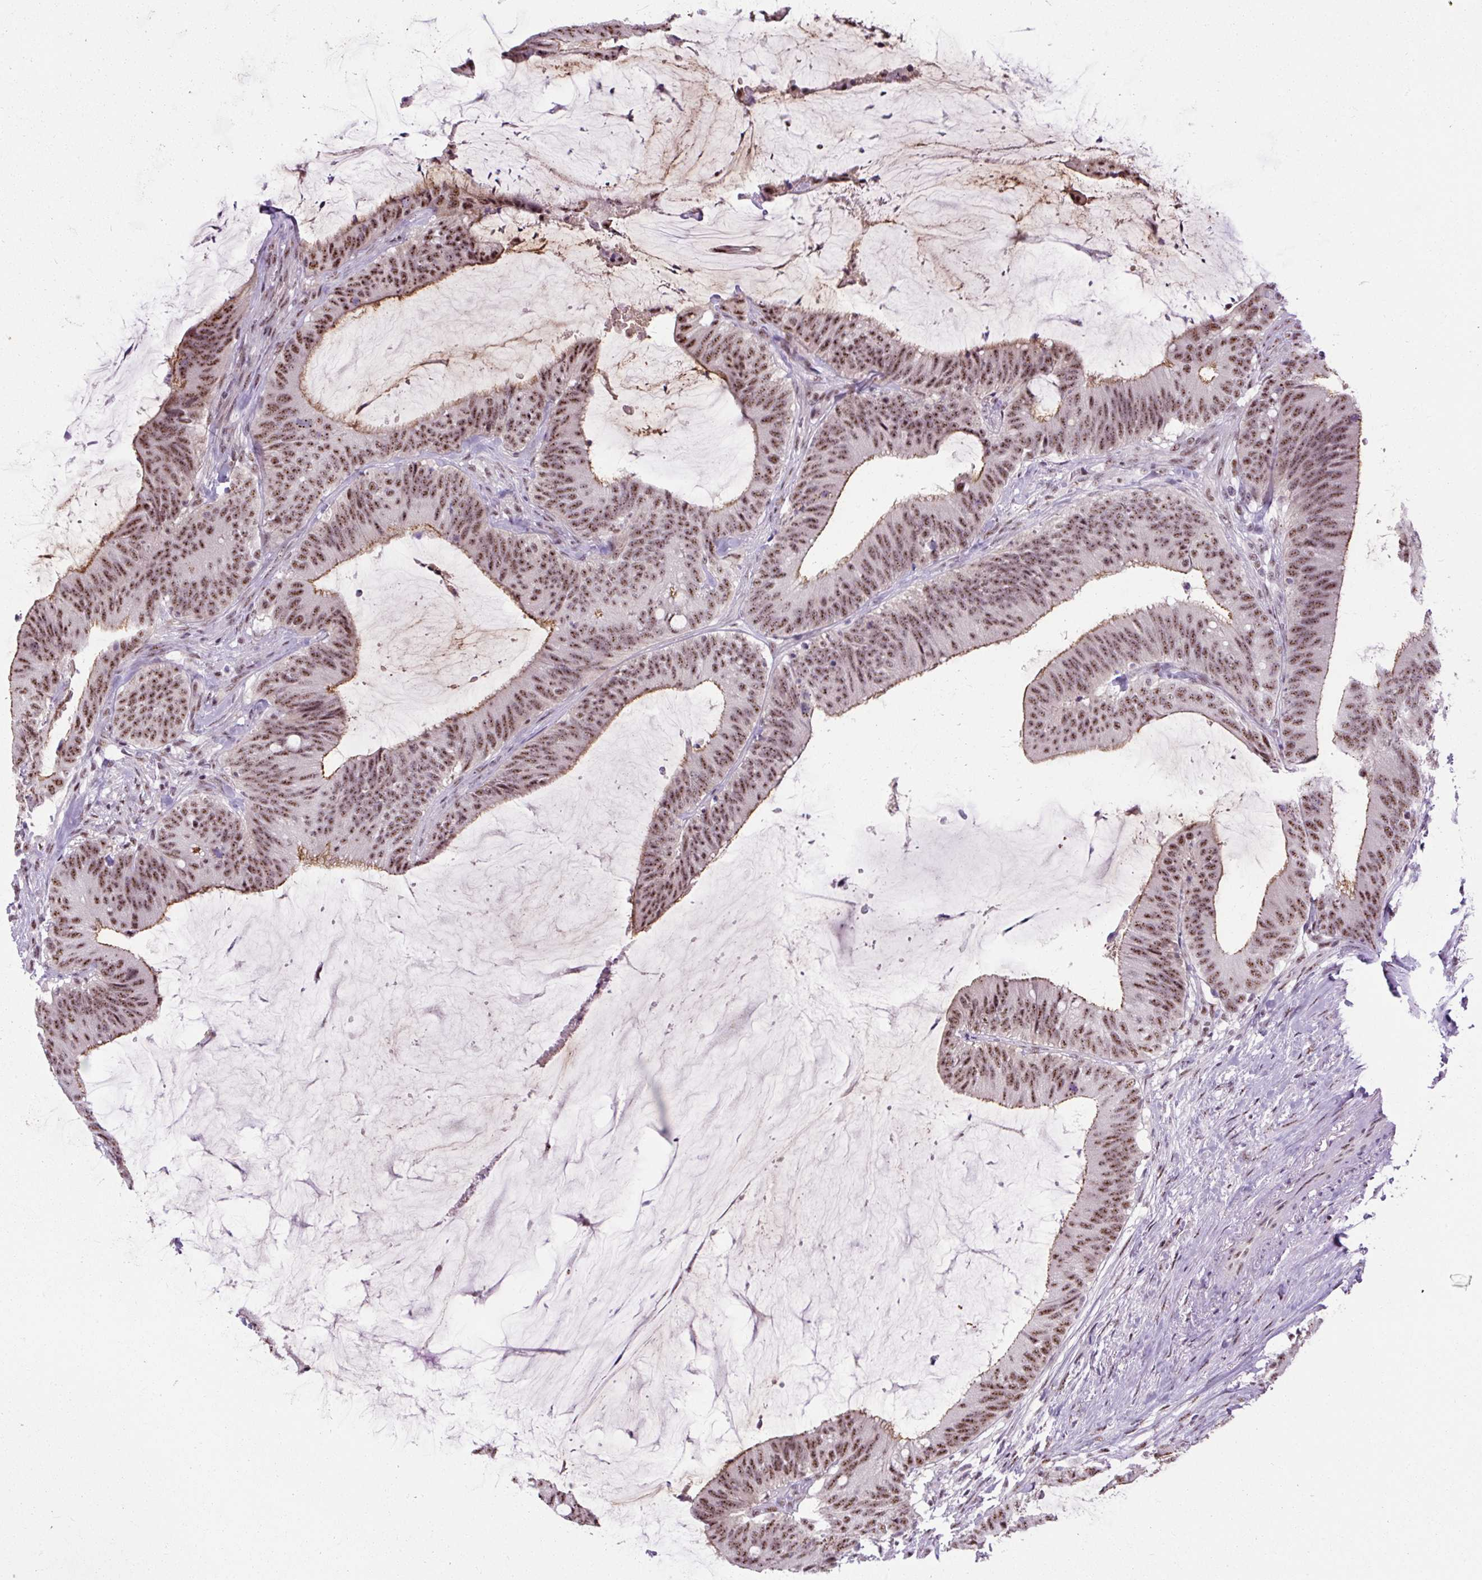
{"staining": {"intensity": "moderate", "quantity": ">75%", "location": "cytoplasmic/membranous,nuclear"}, "tissue": "colorectal cancer", "cell_type": "Tumor cells", "image_type": "cancer", "snomed": [{"axis": "morphology", "description": "Adenocarcinoma, NOS"}, {"axis": "topography", "description": "Colon"}], "caption": "Protein staining by immunohistochemistry (IHC) reveals moderate cytoplasmic/membranous and nuclear expression in approximately >75% of tumor cells in adenocarcinoma (colorectal).", "gene": "SMC5", "patient": {"sex": "female", "age": 43}}